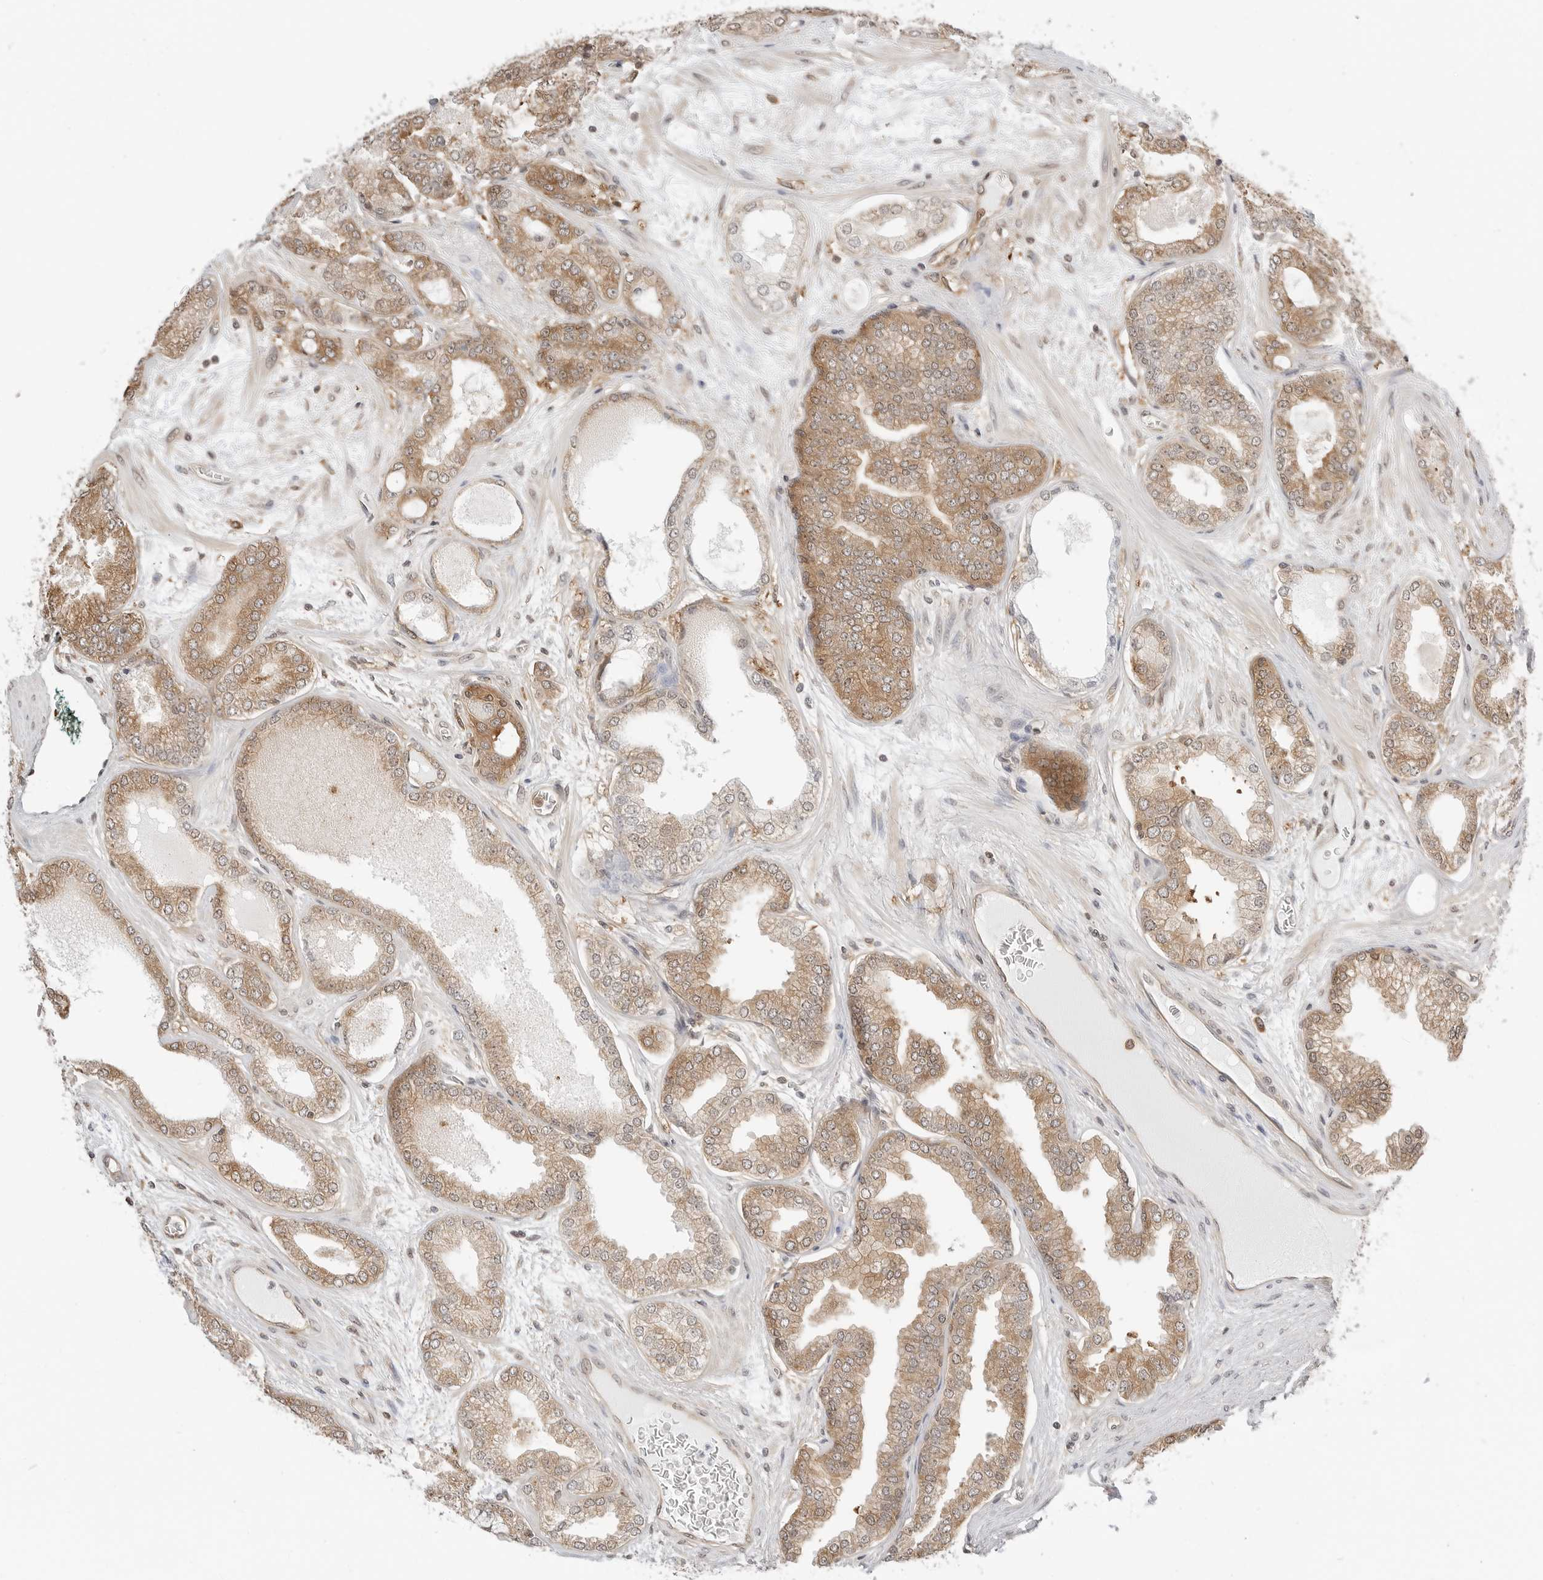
{"staining": {"intensity": "moderate", "quantity": ">75%", "location": "cytoplasmic/membranous"}, "tissue": "prostate cancer", "cell_type": "Tumor cells", "image_type": "cancer", "snomed": [{"axis": "morphology", "description": "Adenocarcinoma, High grade"}, {"axis": "topography", "description": "Prostate"}], "caption": "This is a photomicrograph of immunohistochemistry staining of prostate adenocarcinoma (high-grade), which shows moderate positivity in the cytoplasmic/membranous of tumor cells.", "gene": "NUDC", "patient": {"sex": "male", "age": 58}}